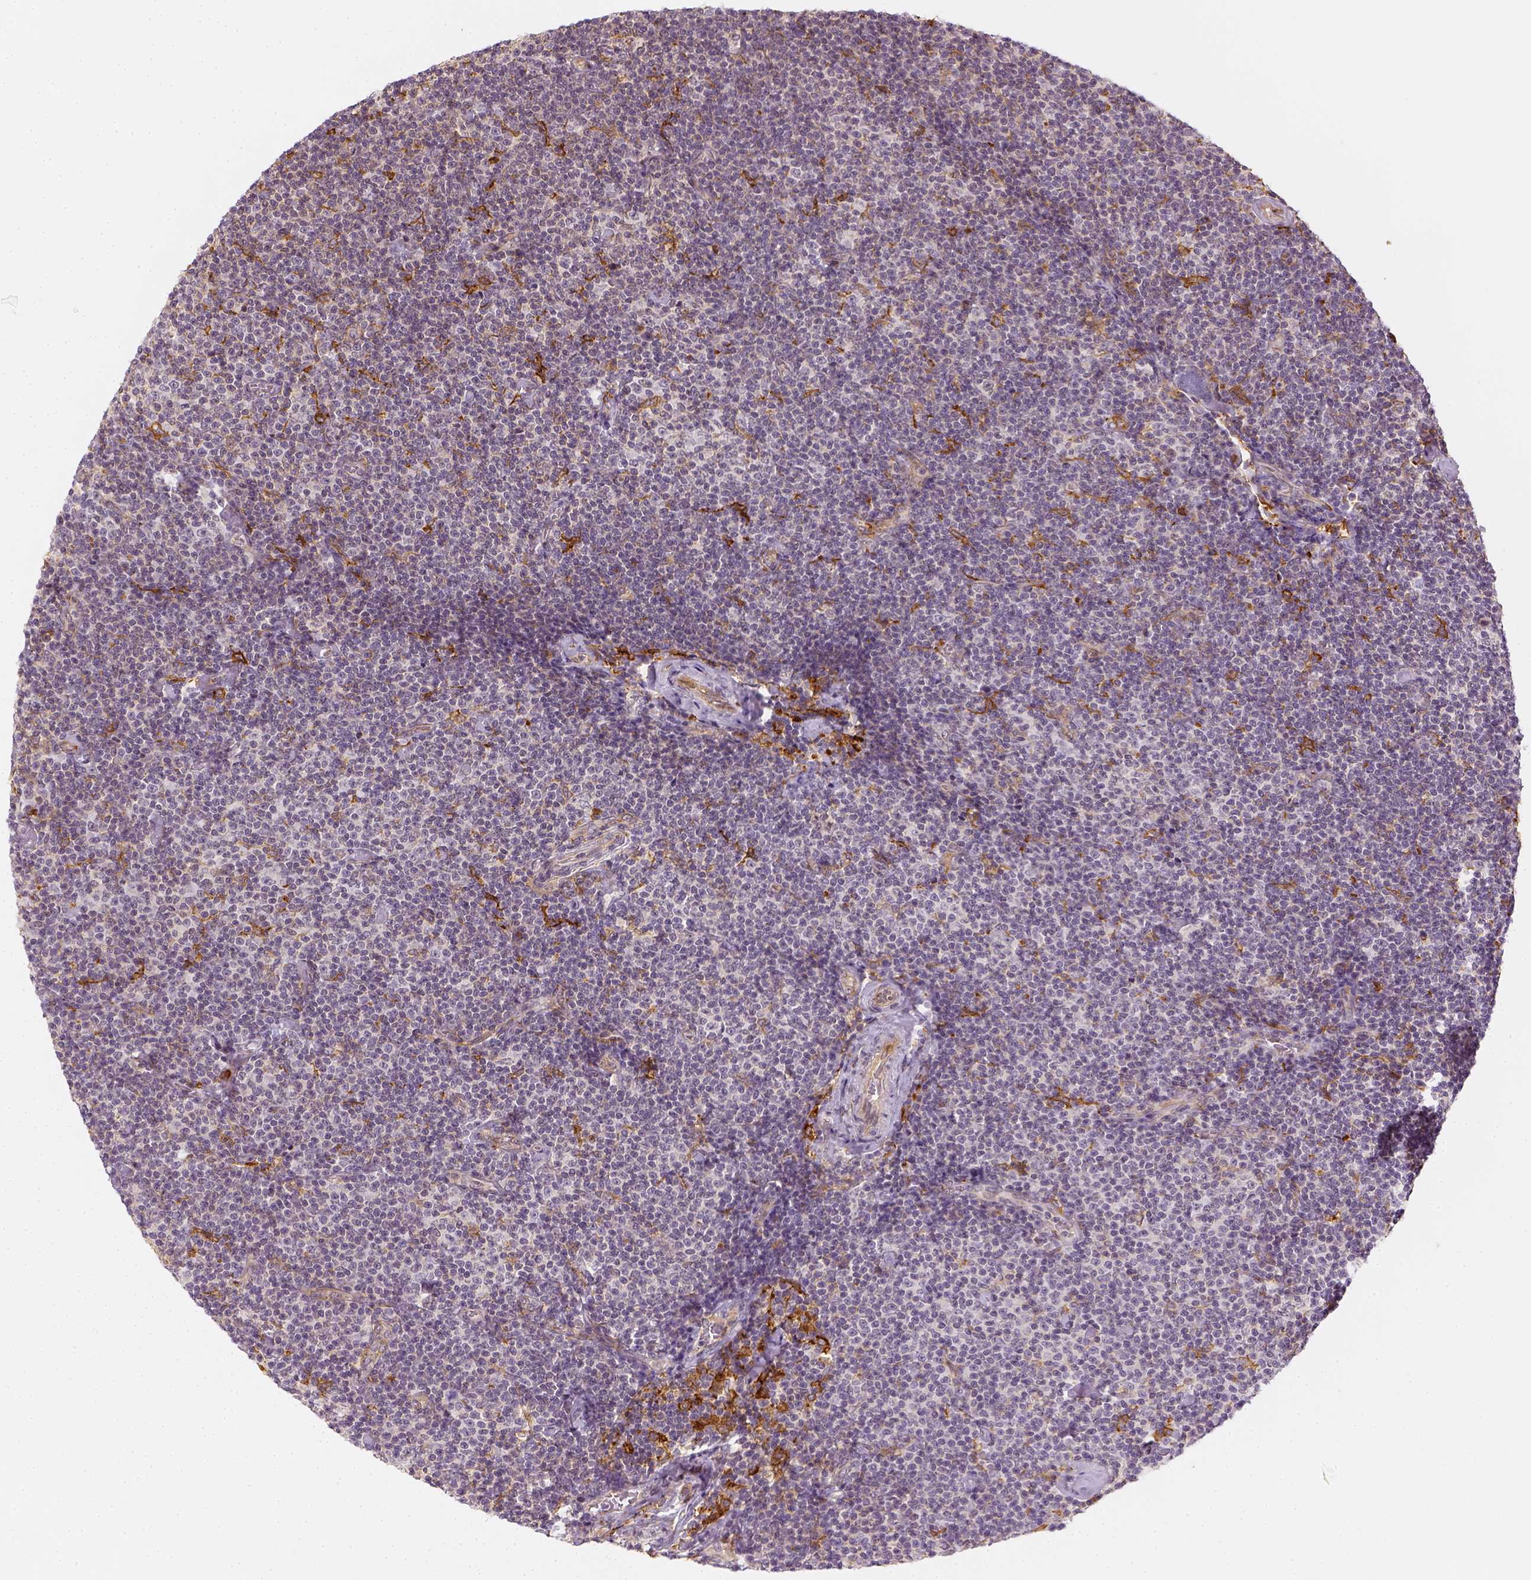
{"staining": {"intensity": "negative", "quantity": "none", "location": "none"}, "tissue": "lymphoma", "cell_type": "Tumor cells", "image_type": "cancer", "snomed": [{"axis": "morphology", "description": "Malignant lymphoma, non-Hodgkin's type, Low grade"}, {"axis": "topography", "description": "Lymph node"}], "caption": "The micrograph demonstrates no significant staining in tumor cells of malignant lymphoma, non-Hodgkin's type (low-grade).", "gene": "CD14", "patient": {"sex": "male", "age": 81}}